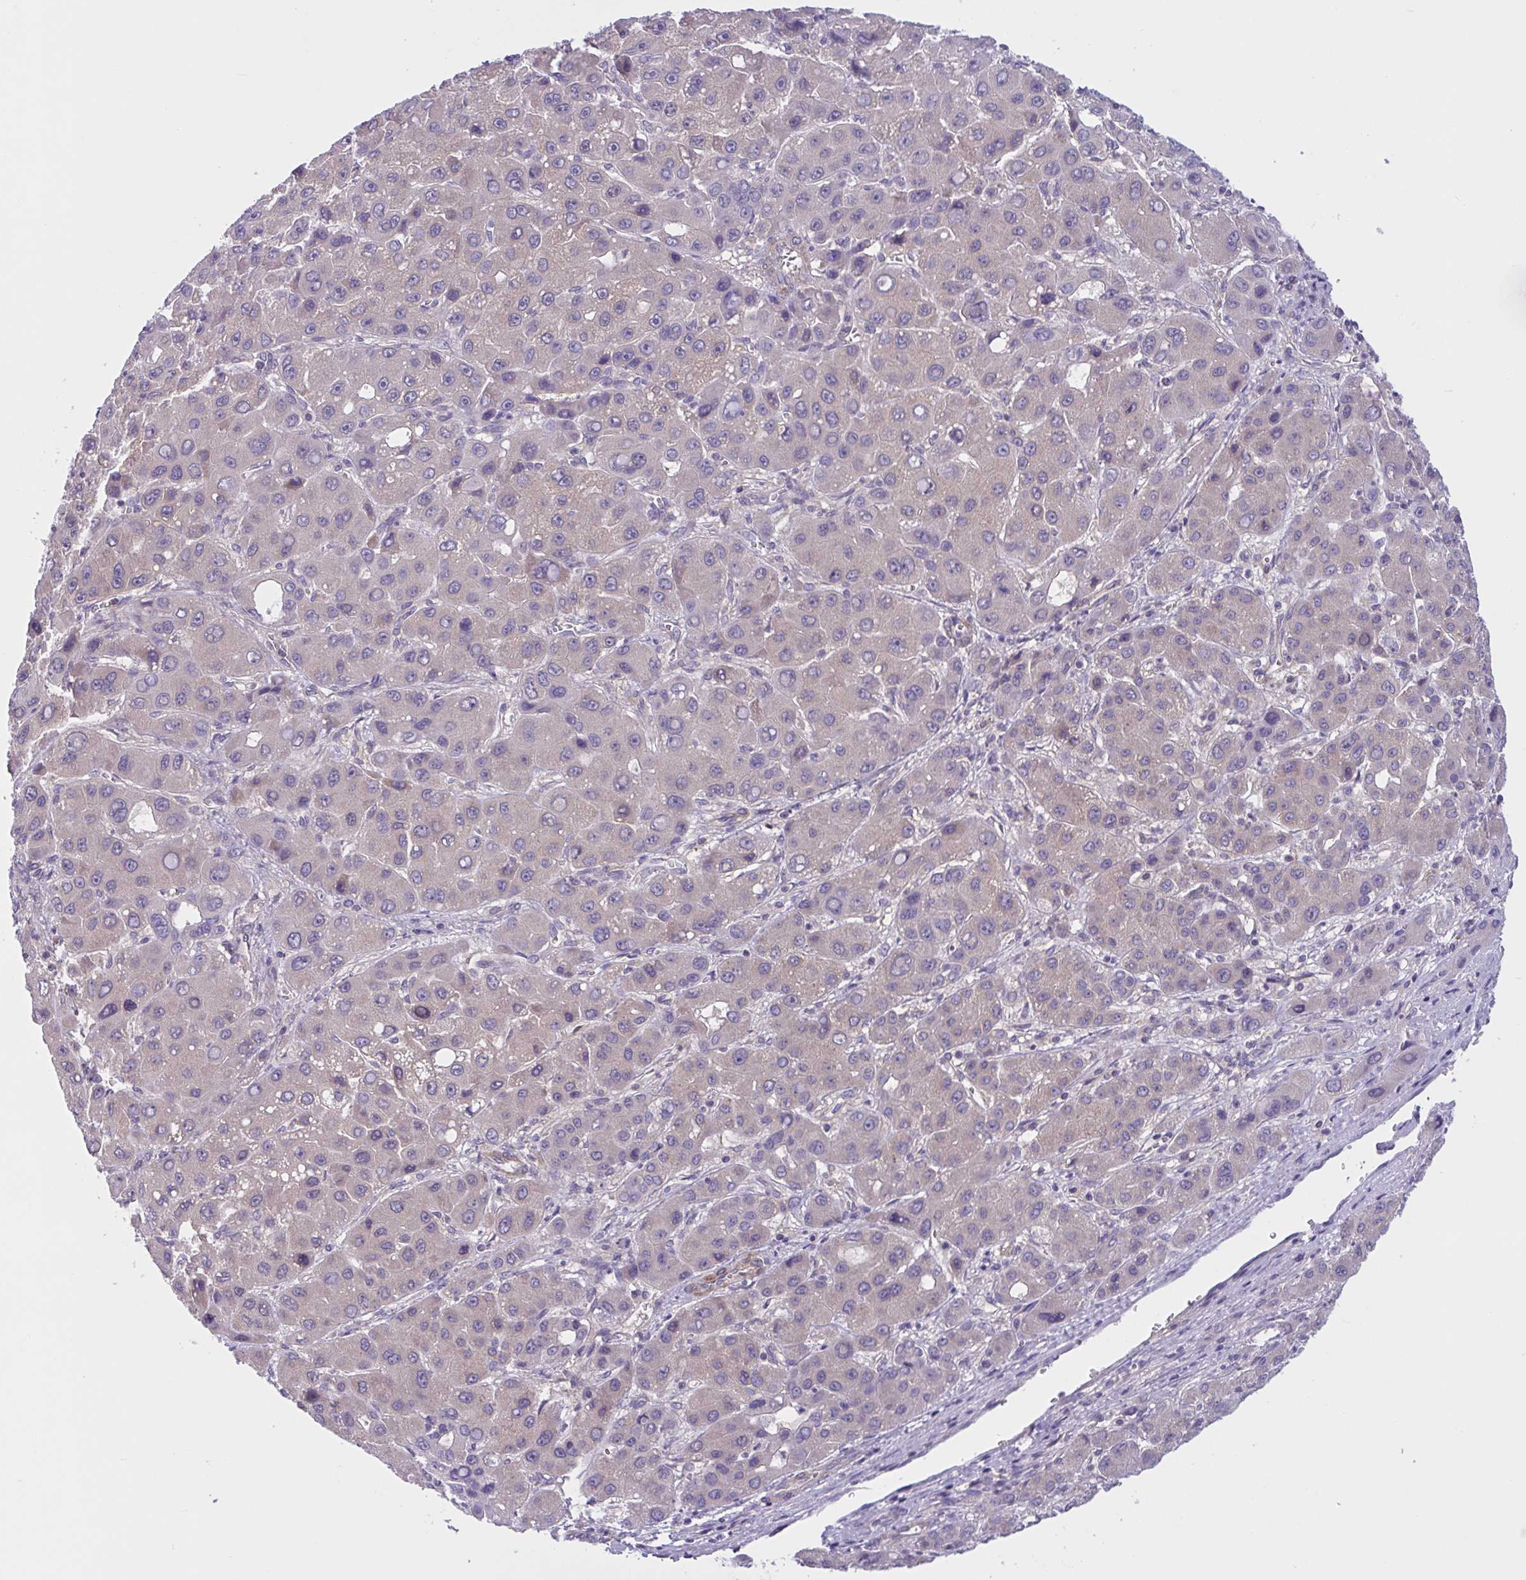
{"staining": {"intensity": "weak", "quantity": "25%-75%", "location": "cytoplasmic/membranous"}, "tissue": "liver cancer", "cell_type": "Tumor cells", "image_type": "cancer", "snomed": [{"axis": "morphology", "description": "Carcinoma, Hepatocellular, NOS"}, {"axis": "topography", "description": "Liver"}], "caption": "IHC micrograph of neoplastic tissue: liver hepatocellular carcinoma stained using immunohistochemistry (IHC) exhibits low levels of weak protein expression localized specifically in the cytoplasmic/membranous of tumor cells, appearing as a cytoplasmic/membranous brown color.", "gene": "WNT9B", "patient": {"sex": "male", "age": 55}}